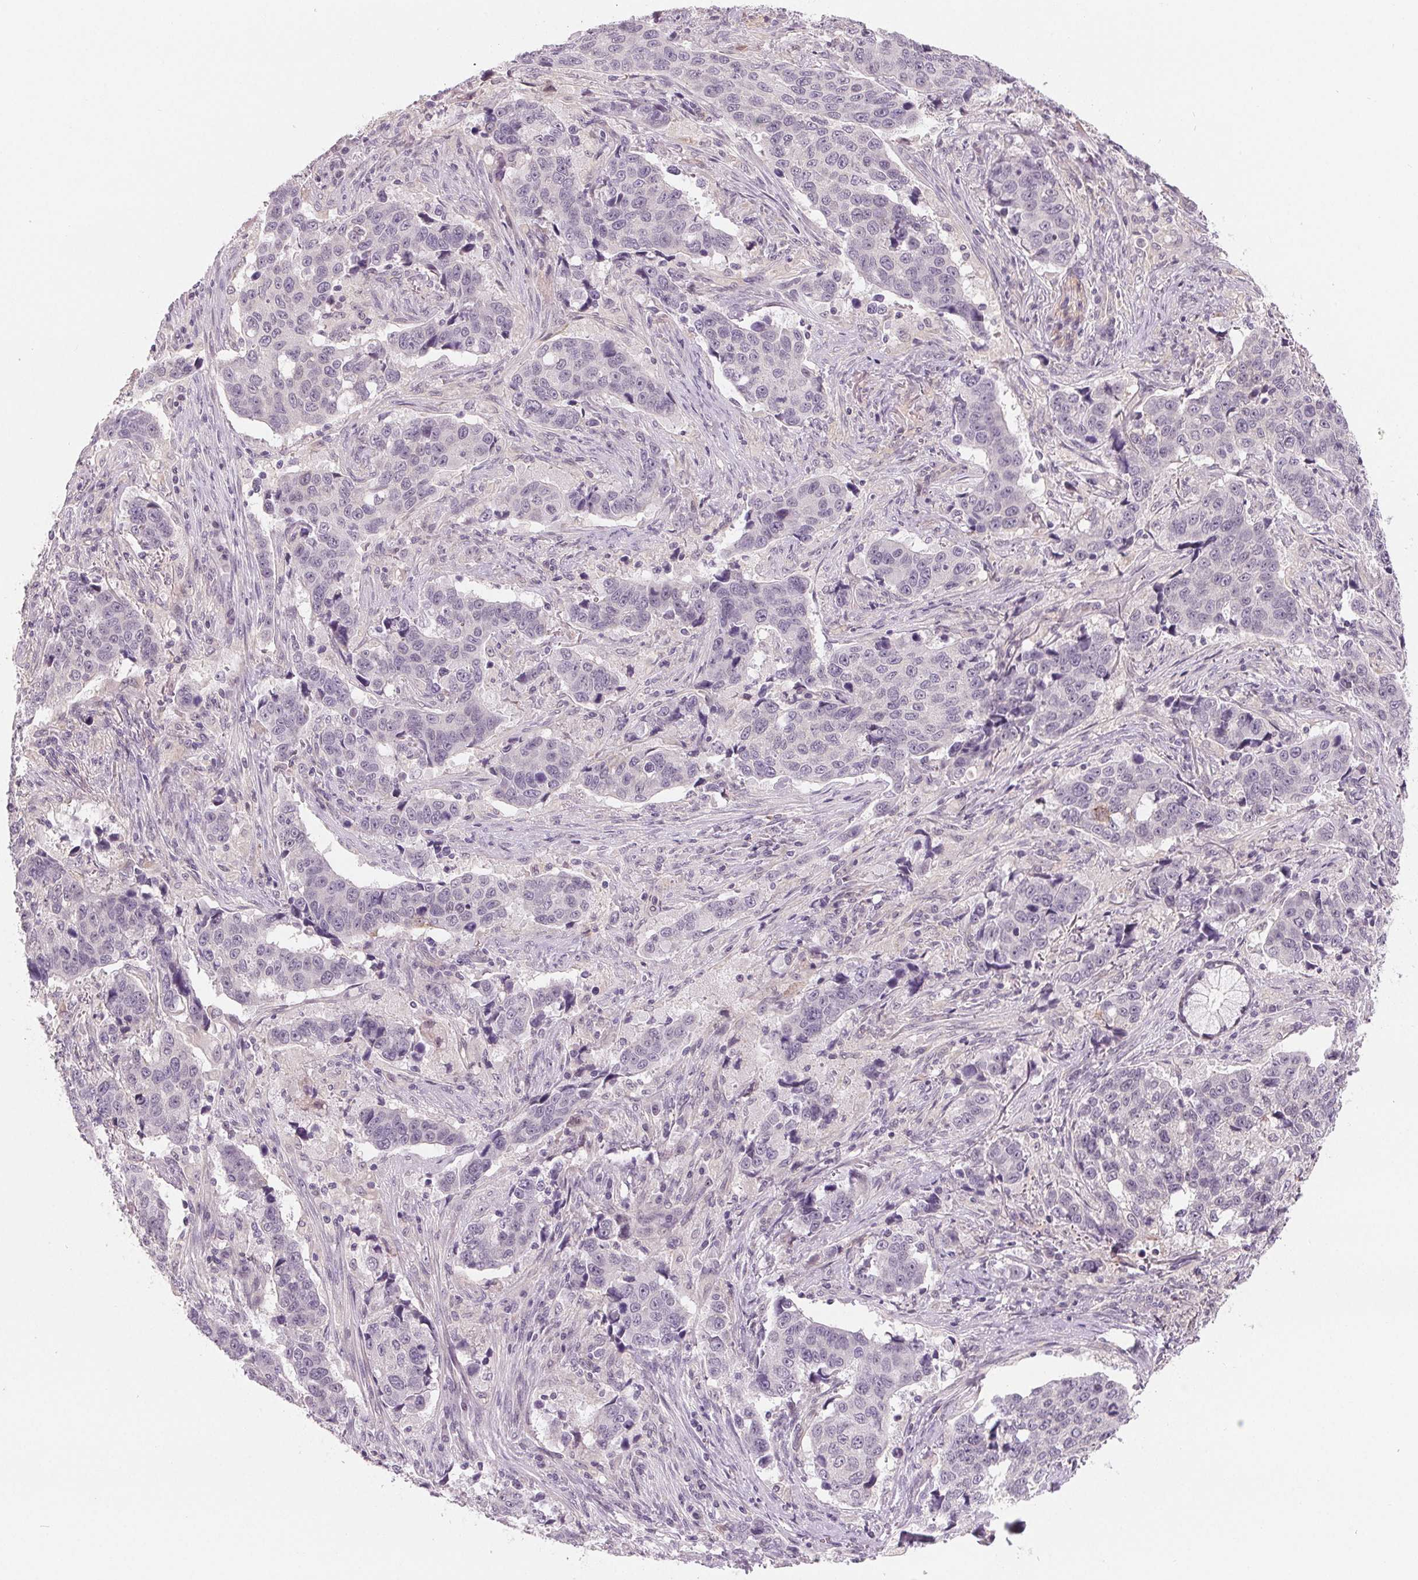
{"staining": {"intensity": "negative", "quantity": "none", "location": "none"}, "tissue": "lung cancer", "cell_type": "Tumor cells", "image_type": "cancer", "snomed": [{"axis": "morphology", "description": "Squamous cell carcinoma, NOS"}, {"axis": "topography", "description": "Lymph node"}, {"axis": "topography", "description": "Lung"}], "caption": "This is an immunohistochemistry (IHC) photomicrograph of human squamous cell carcinoma (lung). There is no expression in tumor cells.", "gene": "CFC1", "patient": {"sex": "male", "age": 61}}